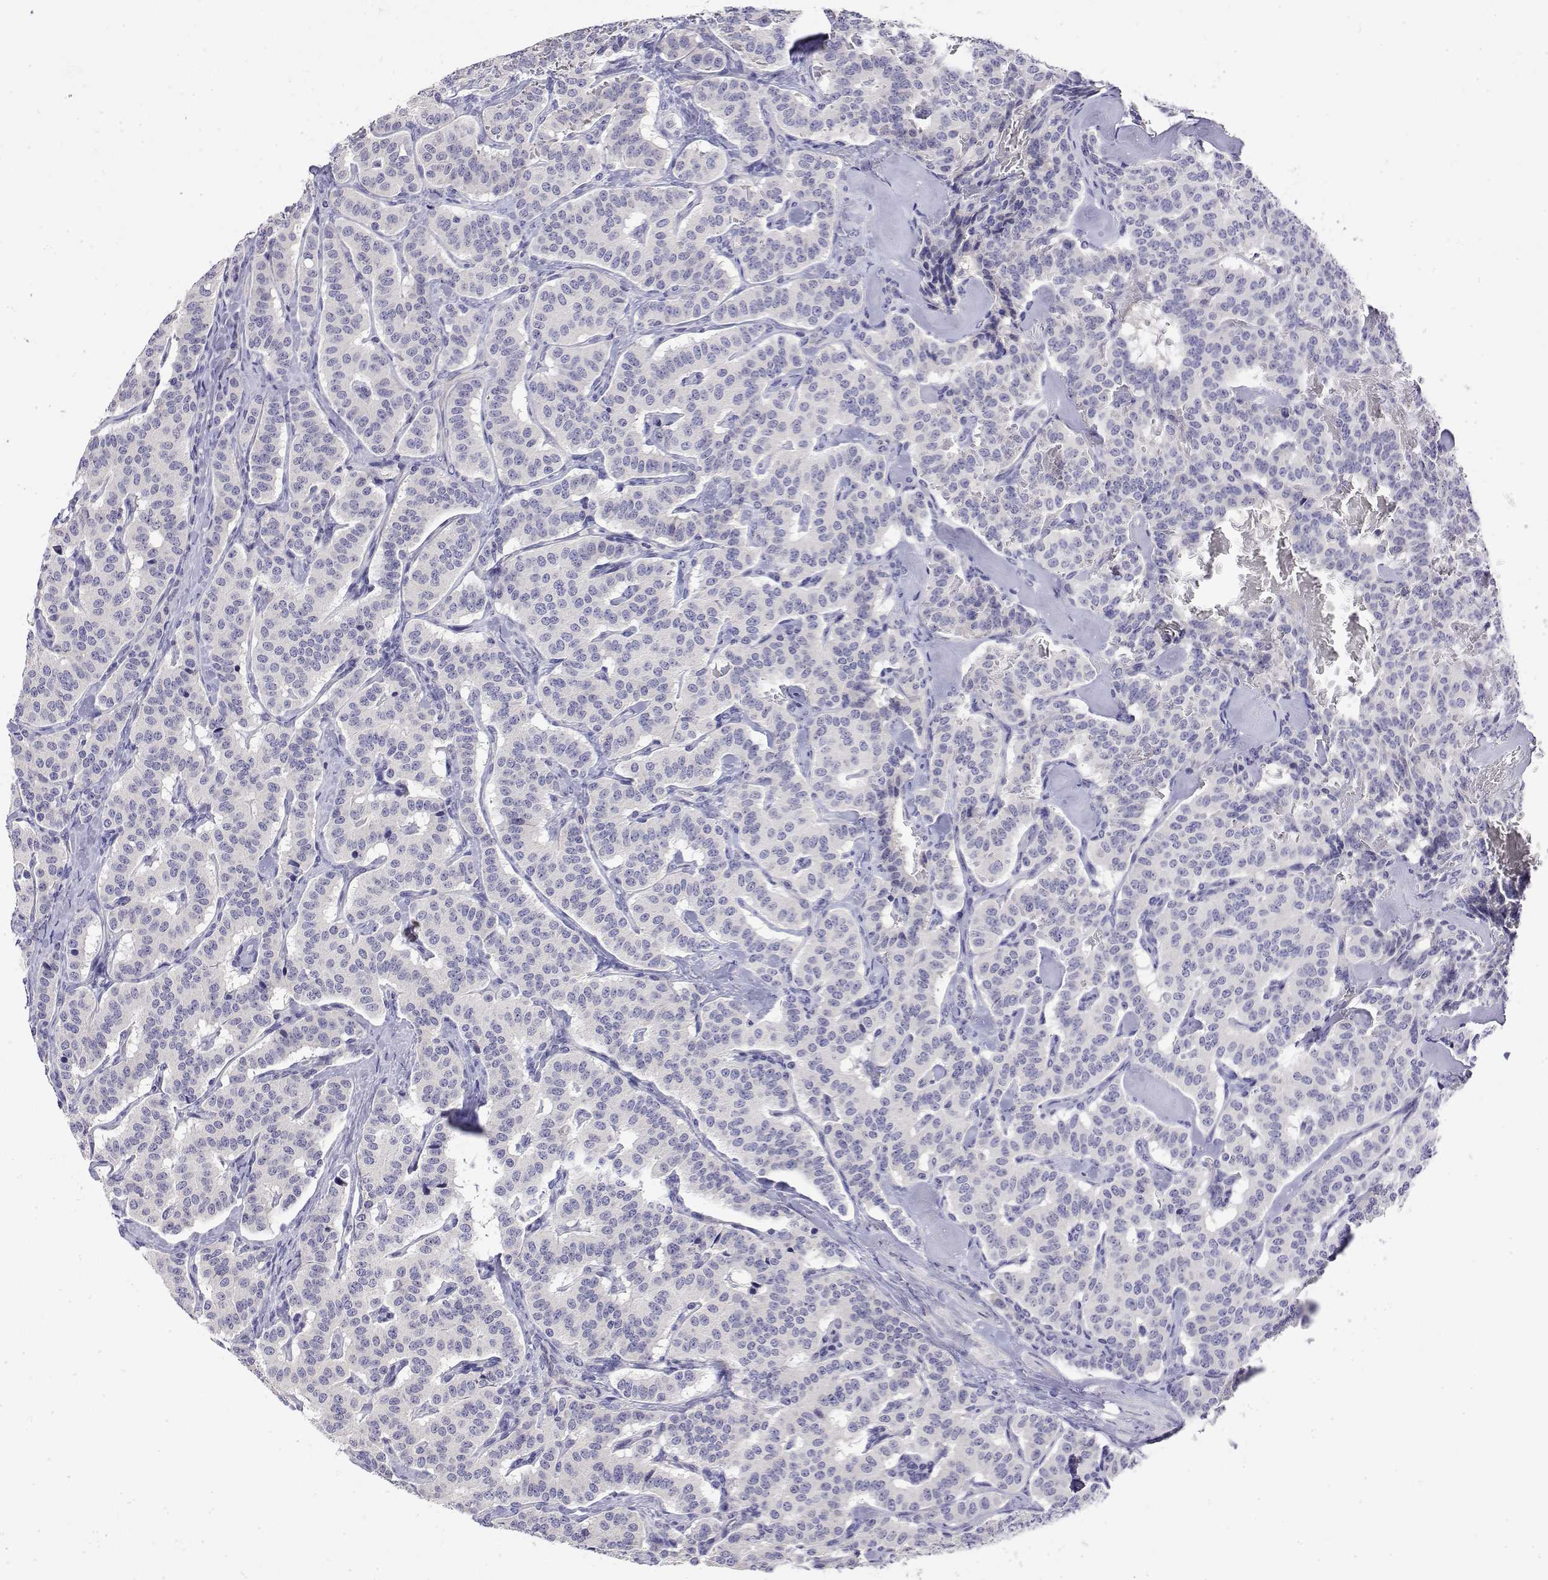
{"staining": {"intensity": "negative", "quantity": "none", "location": "none"}, "tissue": "carcinoid", "cell_type": "Tumor cells", "image_type": "cancer", "snomed": [{"axis": "morphology", "description": "Carcinoid, malignant, NOS"}, {"axis": "topography", "description": "Lung"}], "caption": "Immunohistochemistry micrograph of neoplastic tissue: carcinoid stained with DAB displays no significant protein expression in tumor cells.", "gene": "LY6D", "patient": {"sex": "female", "age": 46}}